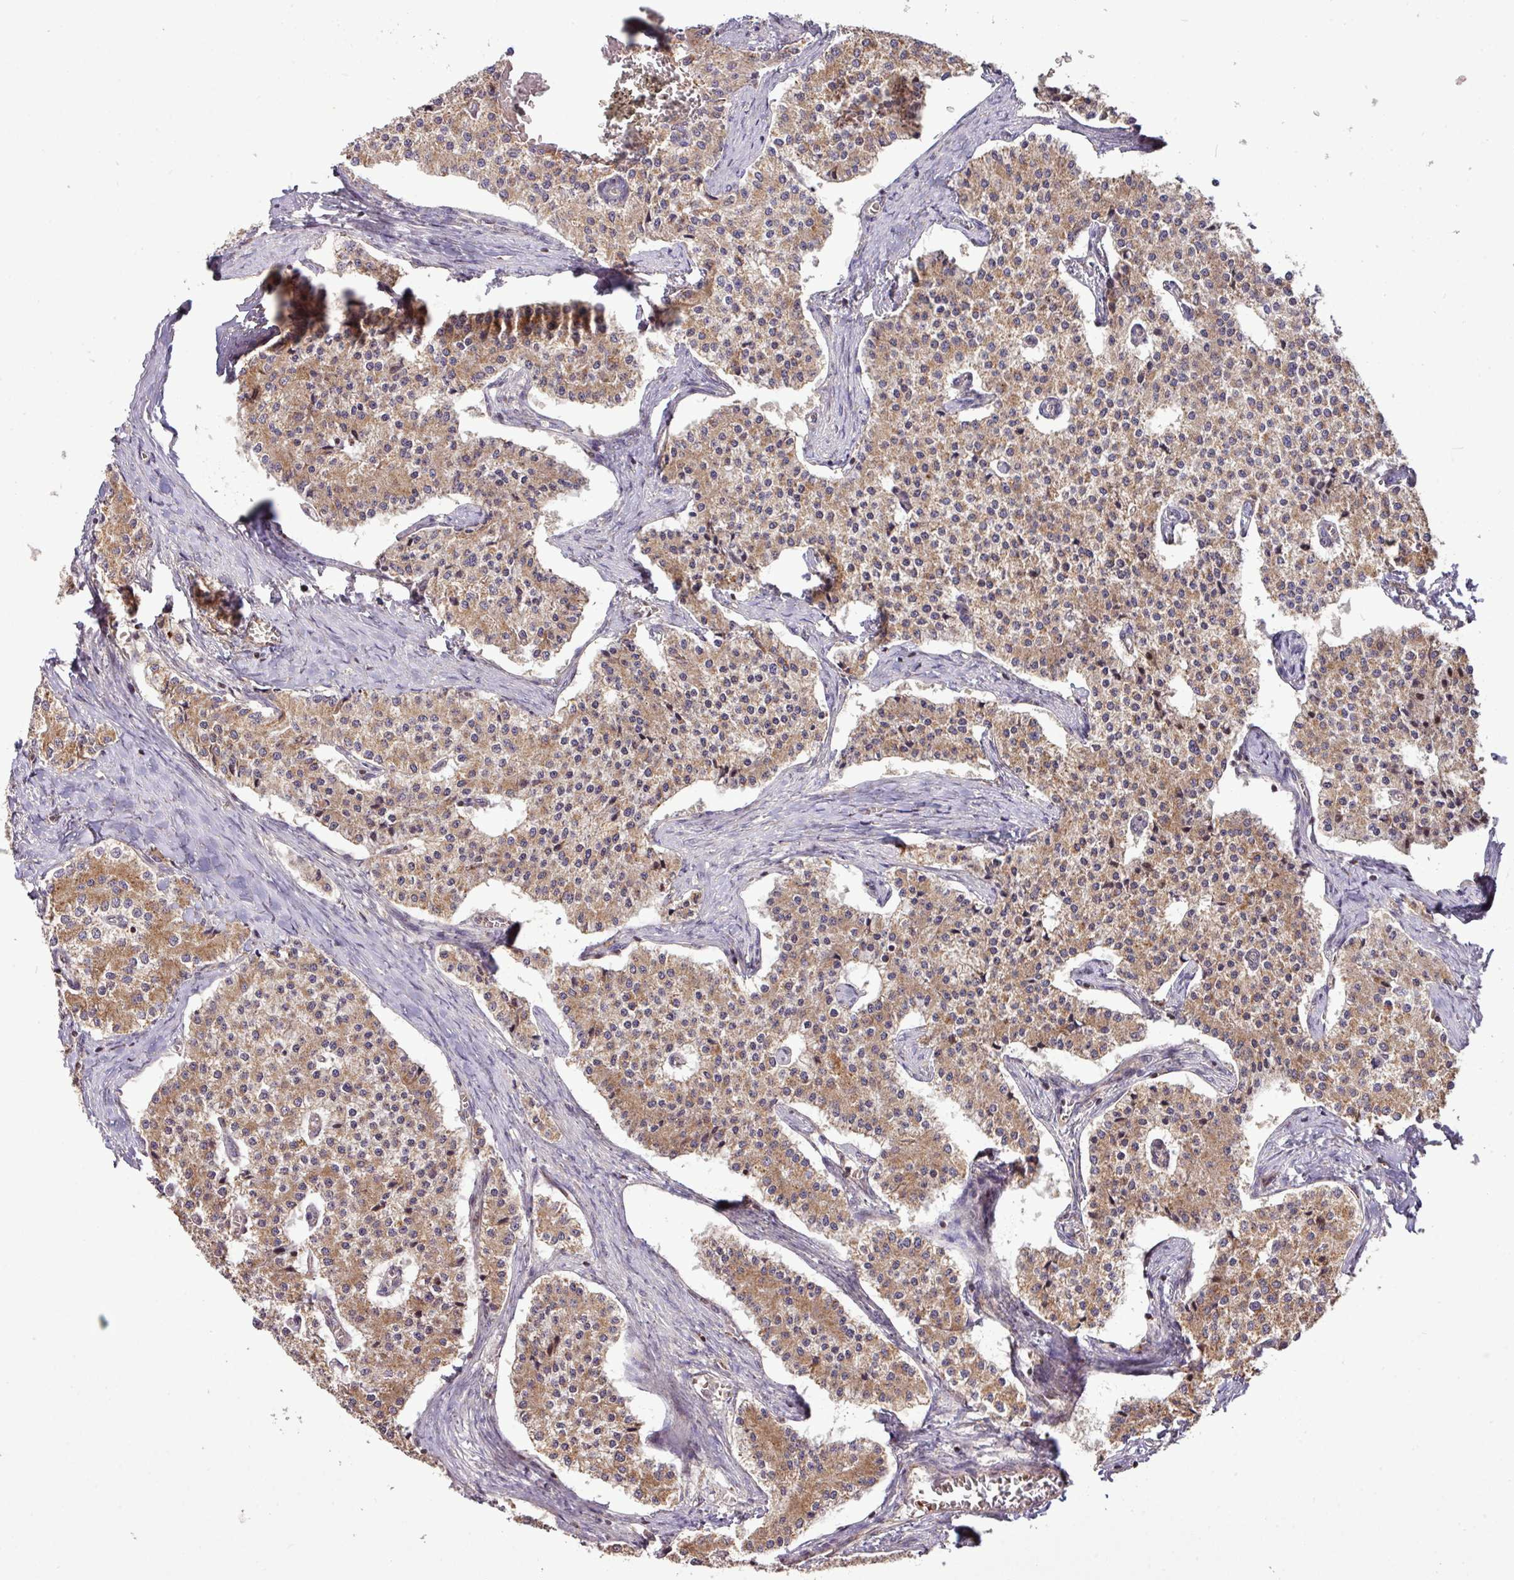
{"staining": {"intensity": "moderate", "quantity": ">75%", "location": "cytoplasmic/membranous"}, "tissue": "carcinoid", "cell_type": "Tumor cells", "image_type": "cancer", "snomed": [{"axis": "morphology", "description": "Carcinoid, malignant, NOS"}, {"axis": "topography", "description": "Colon"}], "caption": "Immunohistochemistry histopathology image of human malignant carcinoid stained for a protein (brown), which reveals medium levels of moderate cytoplasmic/membranous expression in approximately >75% of tumor cells.", "gene": "YPEL3", "patient": {"sex": "female", "age": 52}}